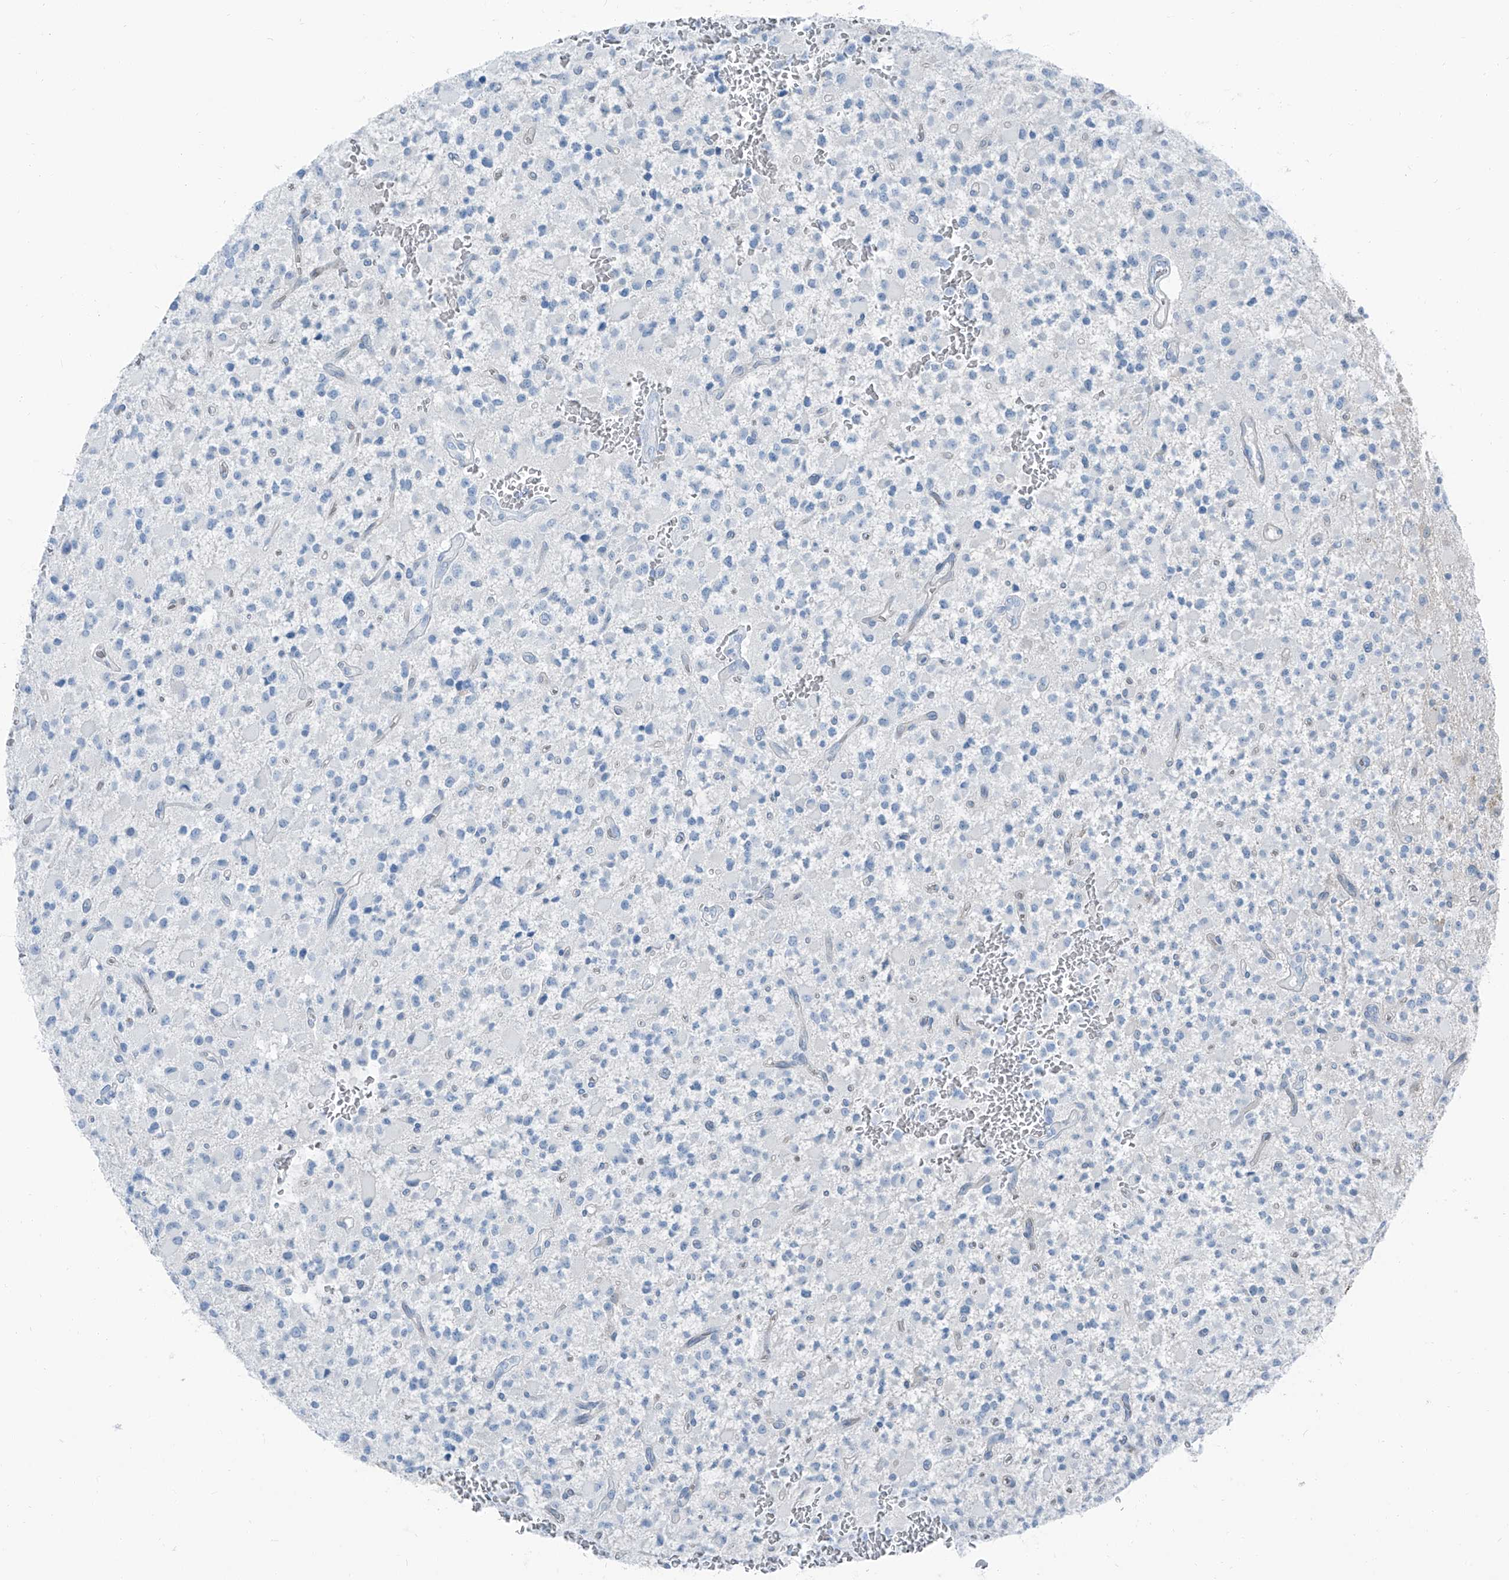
{"staining": {"intensity": "negative", "quantity": "none", "location": "none"}, "tissue": "glioma", "cell_type": "Tumor cells", "image_type": "cancer", "snomed": [{"axis": "morphology", "description": "Glioma, malignant, High grade"}, {"axis": "topography", "description": "Brain"}], "caption": "DAB immunohistochemical staining of glioma reveals no significant staining in tumor cells.", "gene": "RGN", "patient": {"sex": "male", "age": 34}}